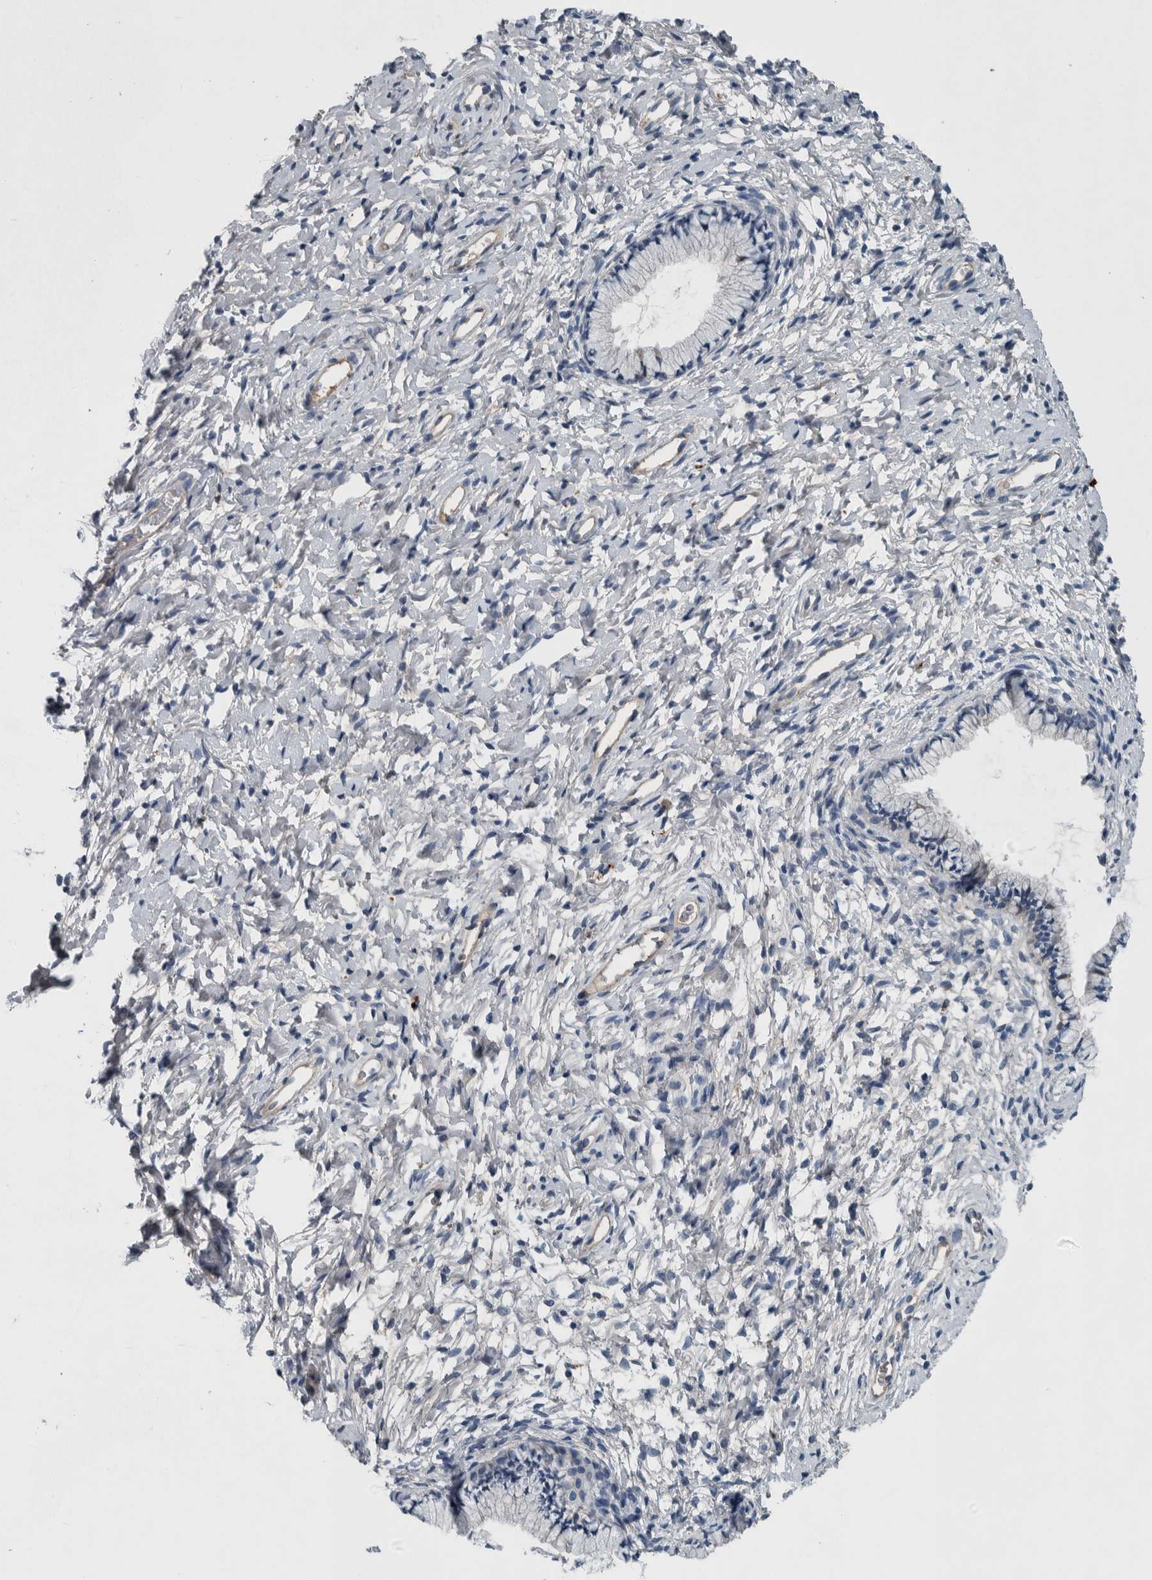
{"staining": {"intensity": "negative", "quantity": "none", "location": "none"}, "tissue": "cervix", "cell_type": "Glandular cells", "image_type": "normal", "snomed": [{"axis": "morphology", "description": "Normal tissue, NOS"}, {"axis": "topography", "description": "Cervix"}], "caption": "Glandular cells show no significant protein staining in normal cervix.", "gene": "SERPINC1", "patient": {"sex": "female", "age": 72}}